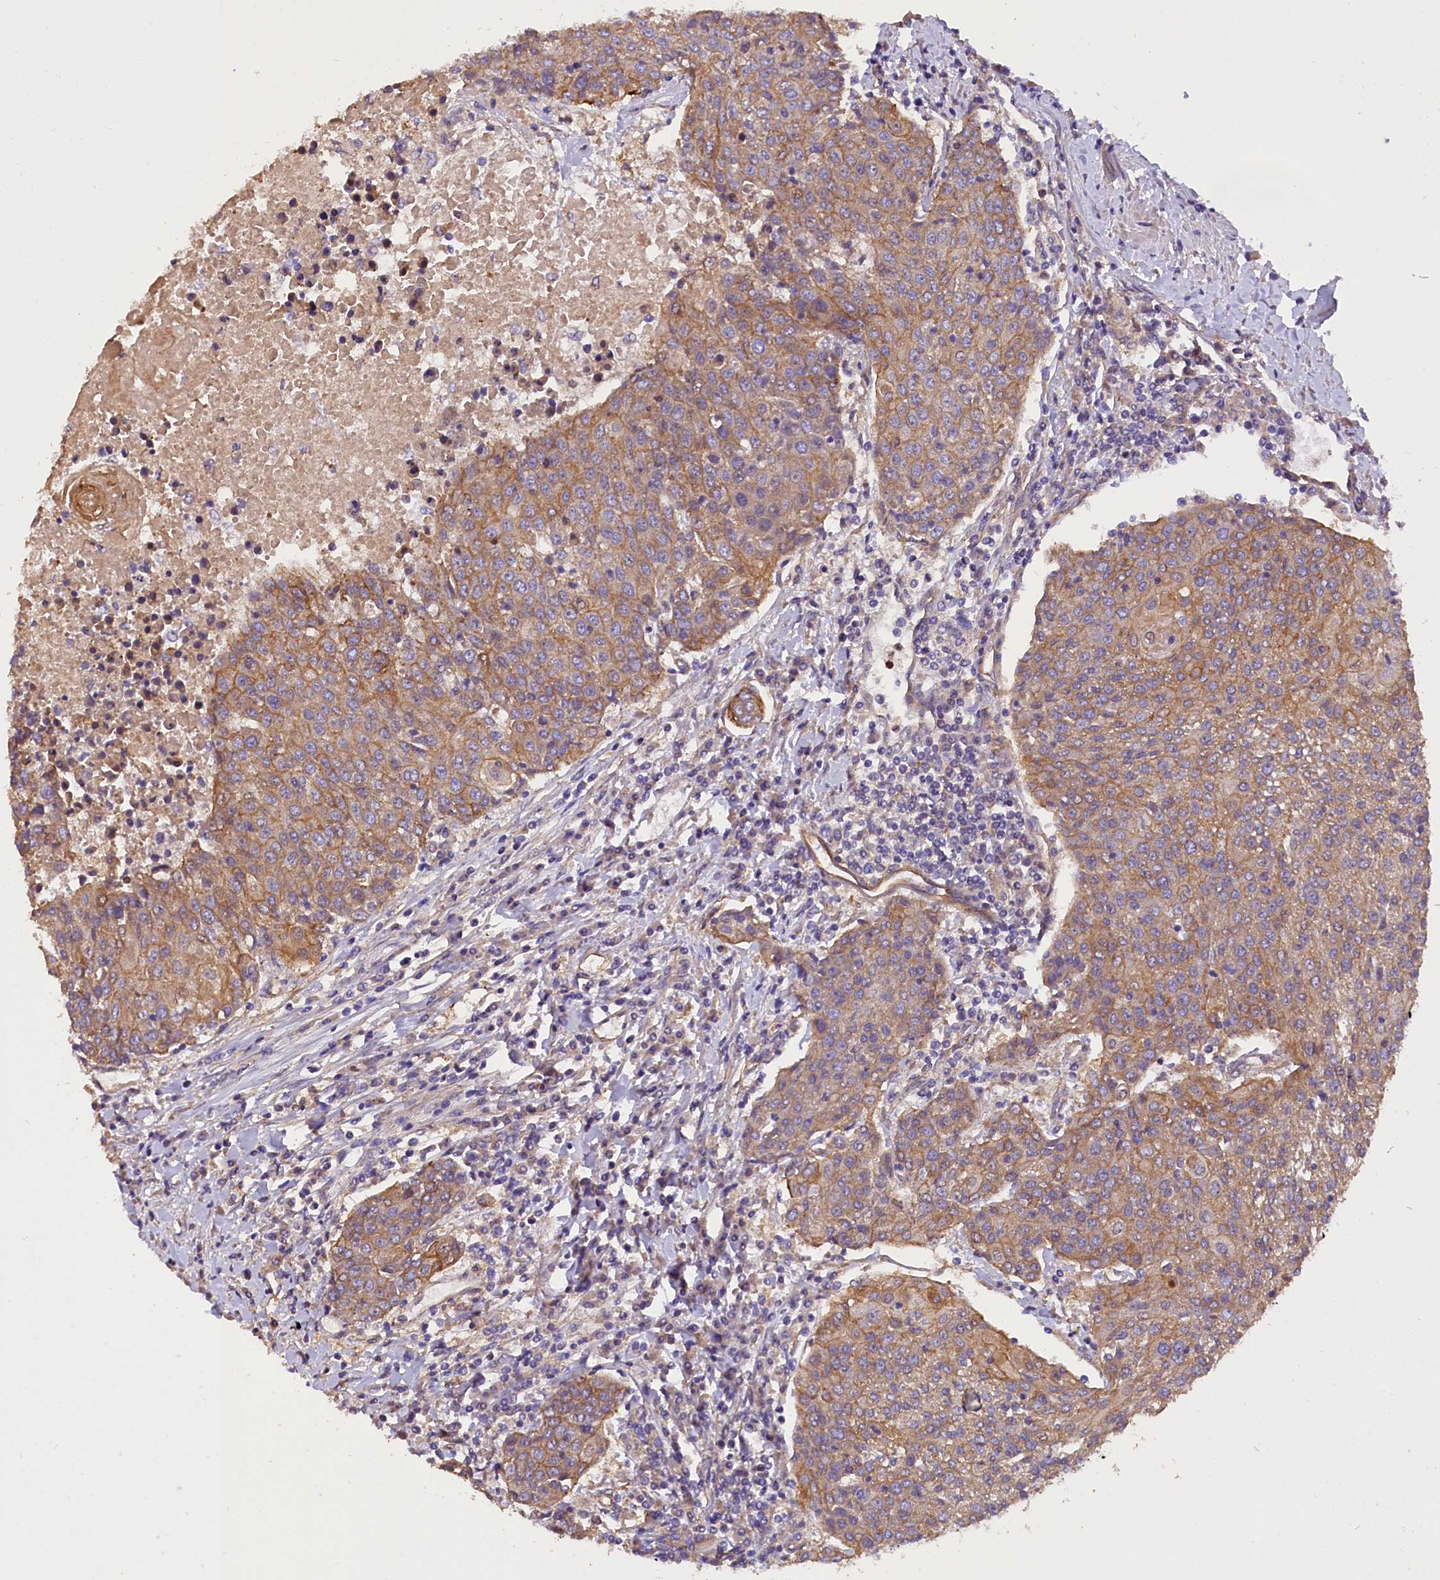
{"staining": {"intensity": "moderate", "quantity": ">75%", "location": "cytoplasmic/membranous"}, "tissue": "urothelial cancer", "cell_type": "Tumor cells", "image_type": "cancer", "snomed": [{"axis": "morphology", "description": "Urothelial carcinoma, High grade"}, {"axis": "topography", "description": "Urinary bladder"}], "caption": "A high-resolution image shows immunohistochemistry staining of high-grade urothelial carcinoma, which displays moderate cytoplasmic/membranous positivity in approximately >75% of tumor cells. Immunohistochemistry stains the protein of interest in brown and the nuclei are stained blue.", "gene": "ERMARD", "patient": {"sex": "female", "age": 85}}